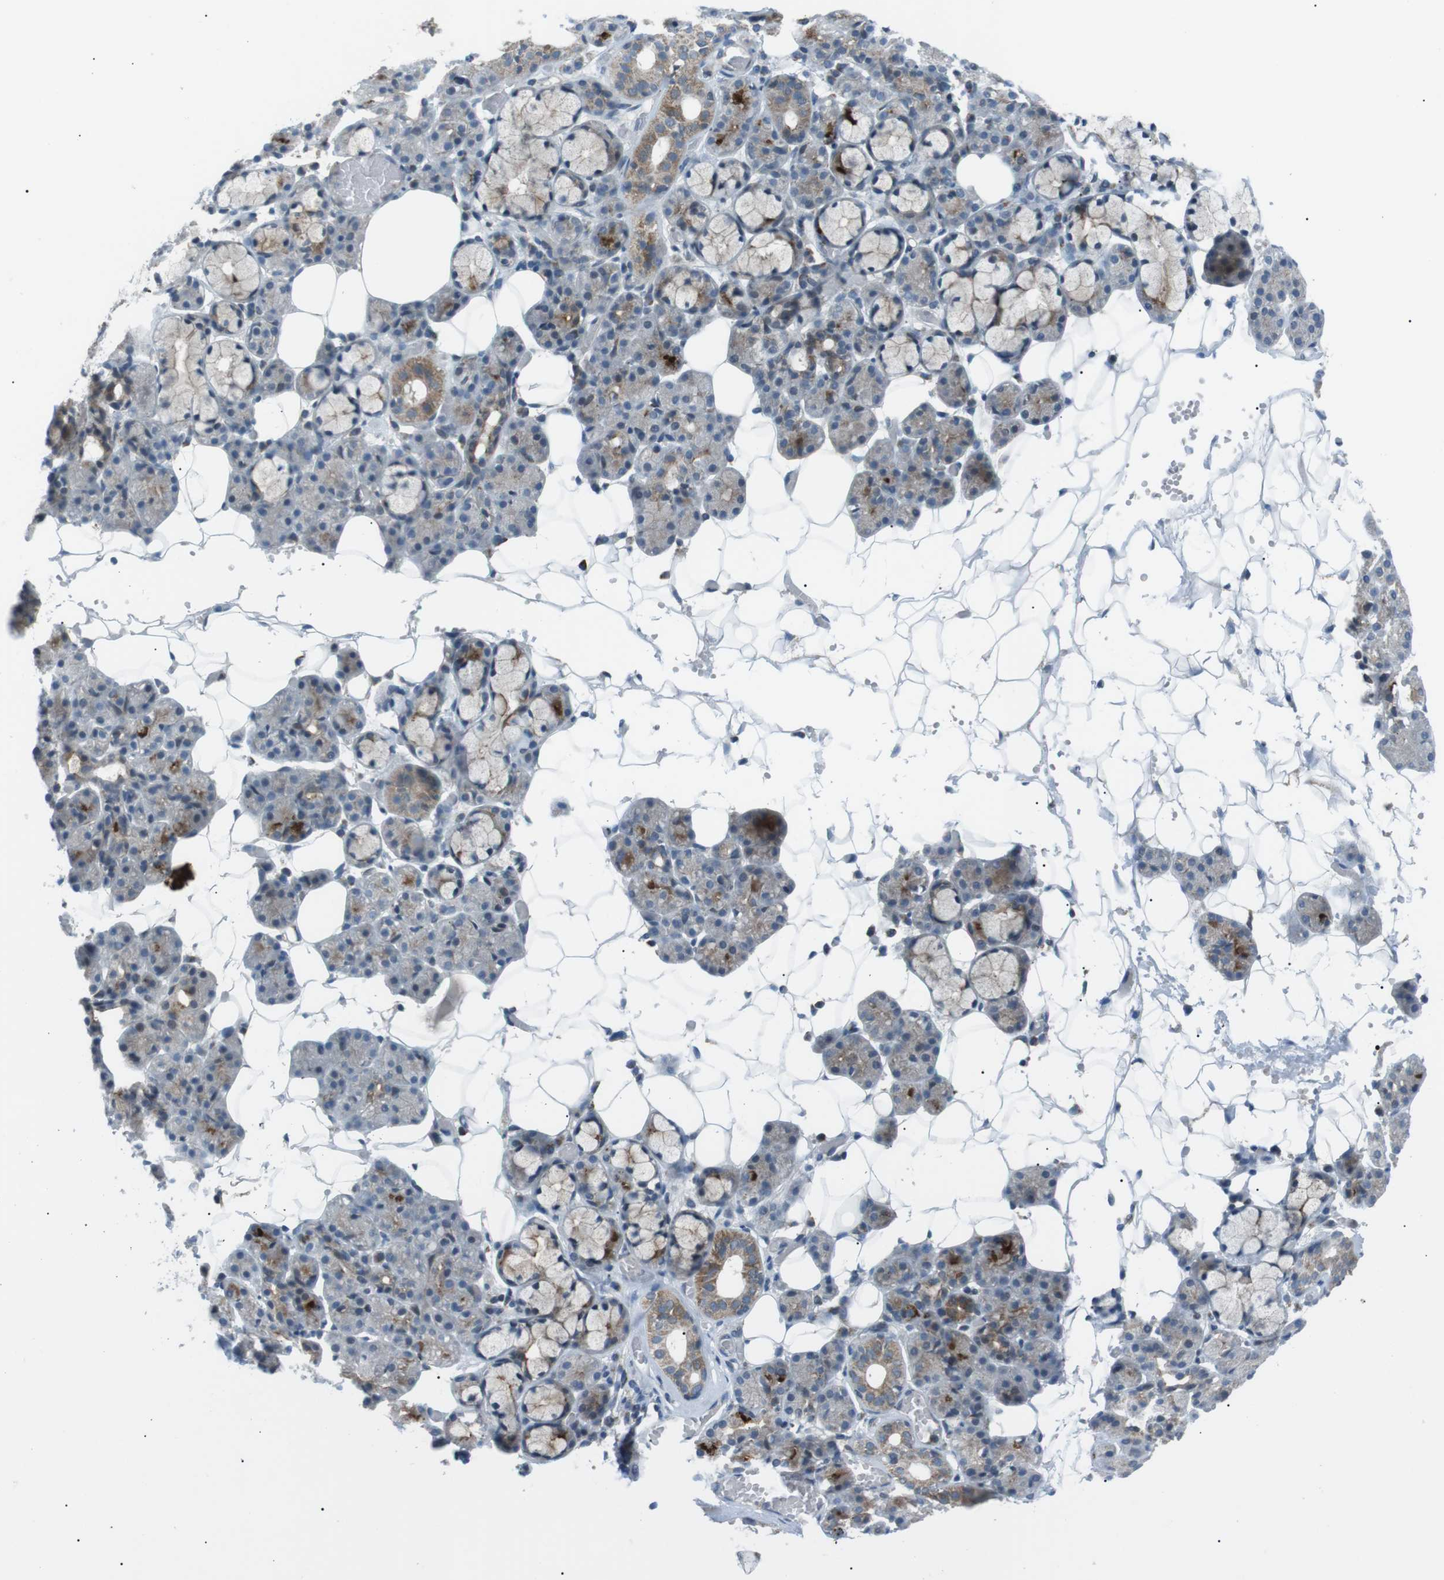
{"staining": {"intensity": "moderate", "quantity": "25%-75%", "location": "cytoplasmic/membranous"}, "tissue": "salivary gland", "cell_type": "Glandular cells", "image_type": "normal", "snomed": [{"axis": "morphology", "description": "Normal tissue, NOS"}, {"axis": "topography", "description": "Salivary gland"}], "caption": "High-power microscopy captured an immunohistochemistry (IHC) micrograph of normal salivary gland, revealing moderate cytoplasmic/membranous expression in approximately 25%-75% of glandular cells. The protein is shown in brown color, while the nuclei are stained blue.", "gene": "ARID5B", "patient": {"sex": "male", "age": 63}}